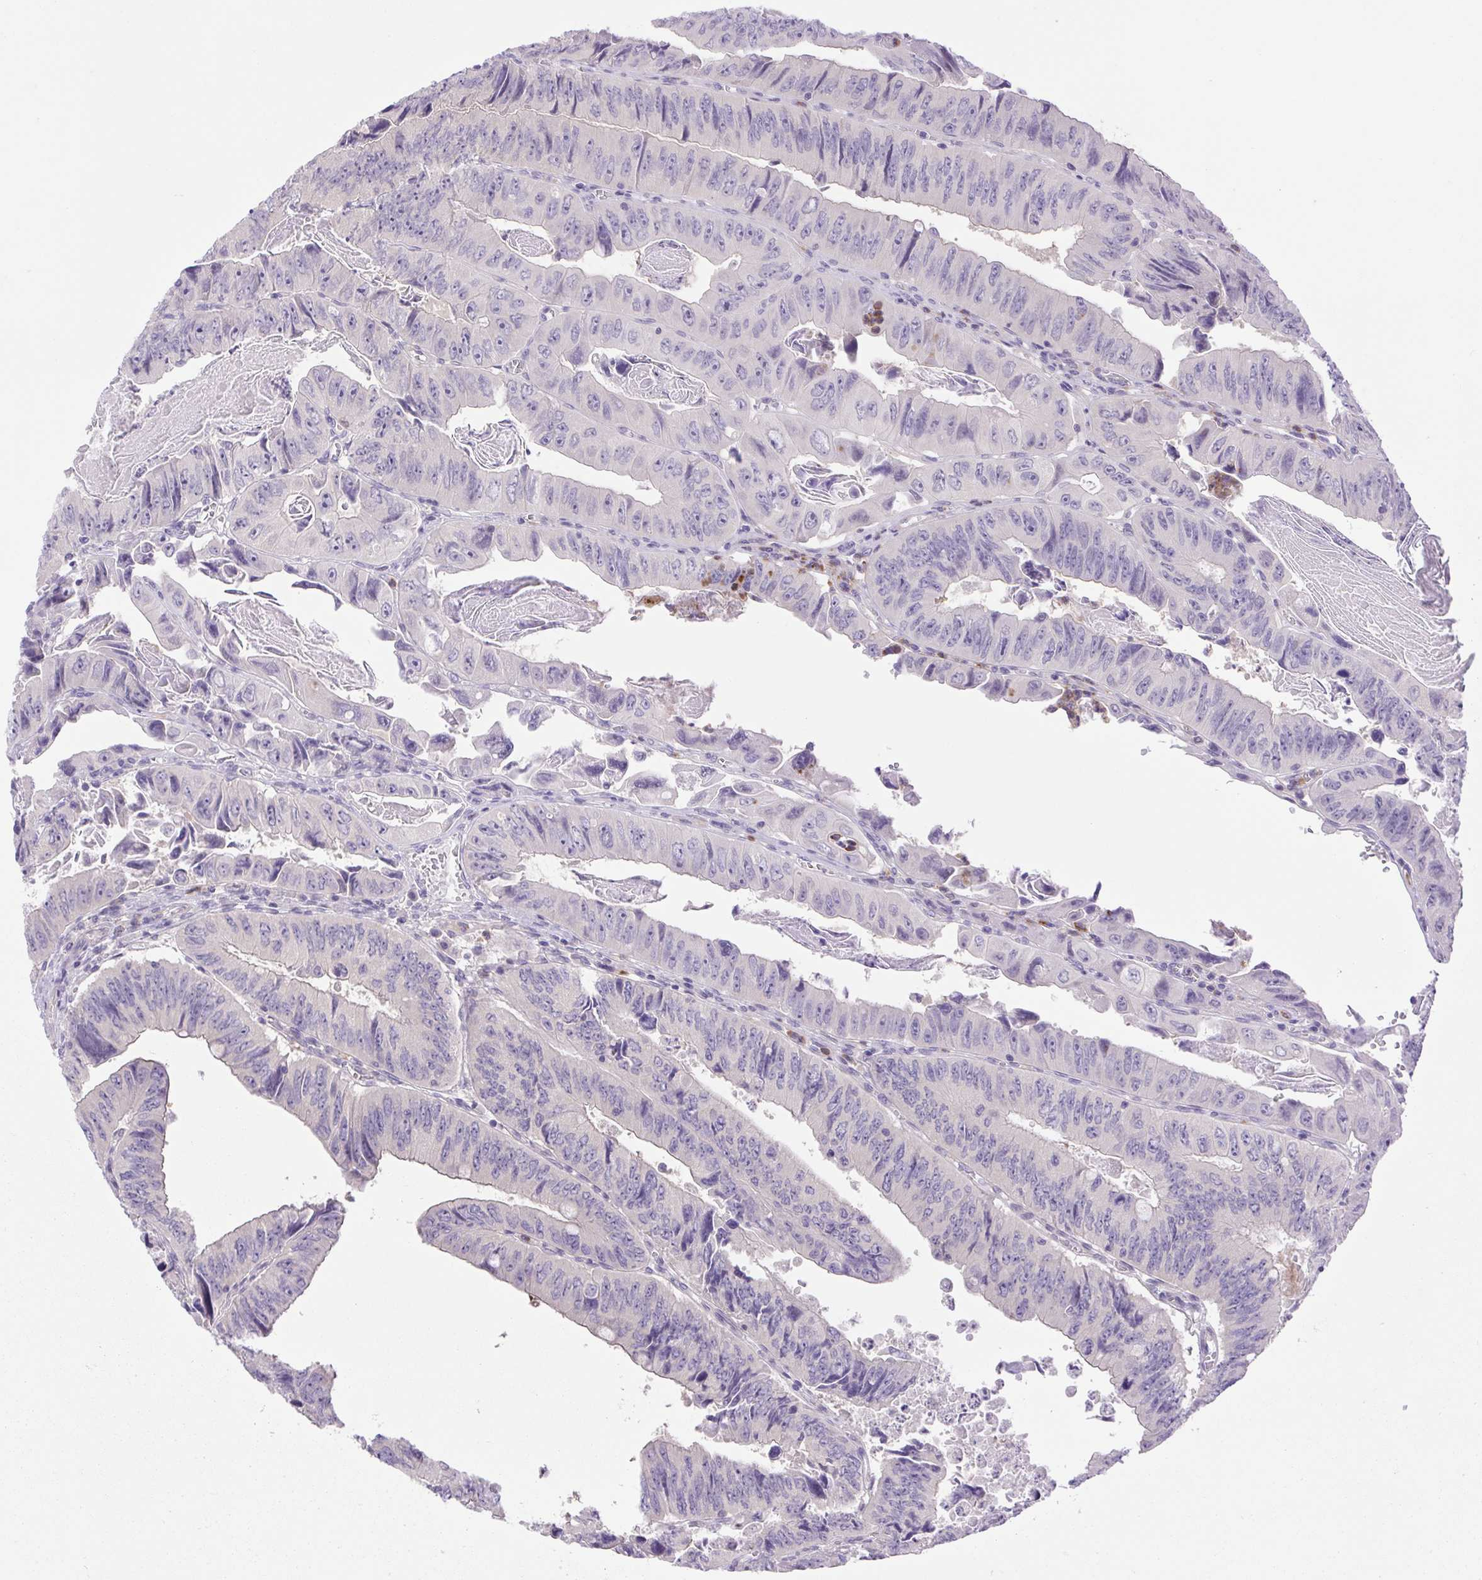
{"staining": {"intensity": "negative", "quantity": "none", "location": "none"}, "tissue": "colorectal cancer", "cell_type": "Tumor cells", "image_type": "cancer", "snomed": [{"axis": "morphology", "description": "Adenocarcinoma, NOS"}, {"axis": "topography", "description": "Colon"}], "caption": "A histopathology image of human colorectal cancer is negative for staining in tumor cells.", "gene": "FAM177B", "patient": {"sex": "female", "age": 84}}